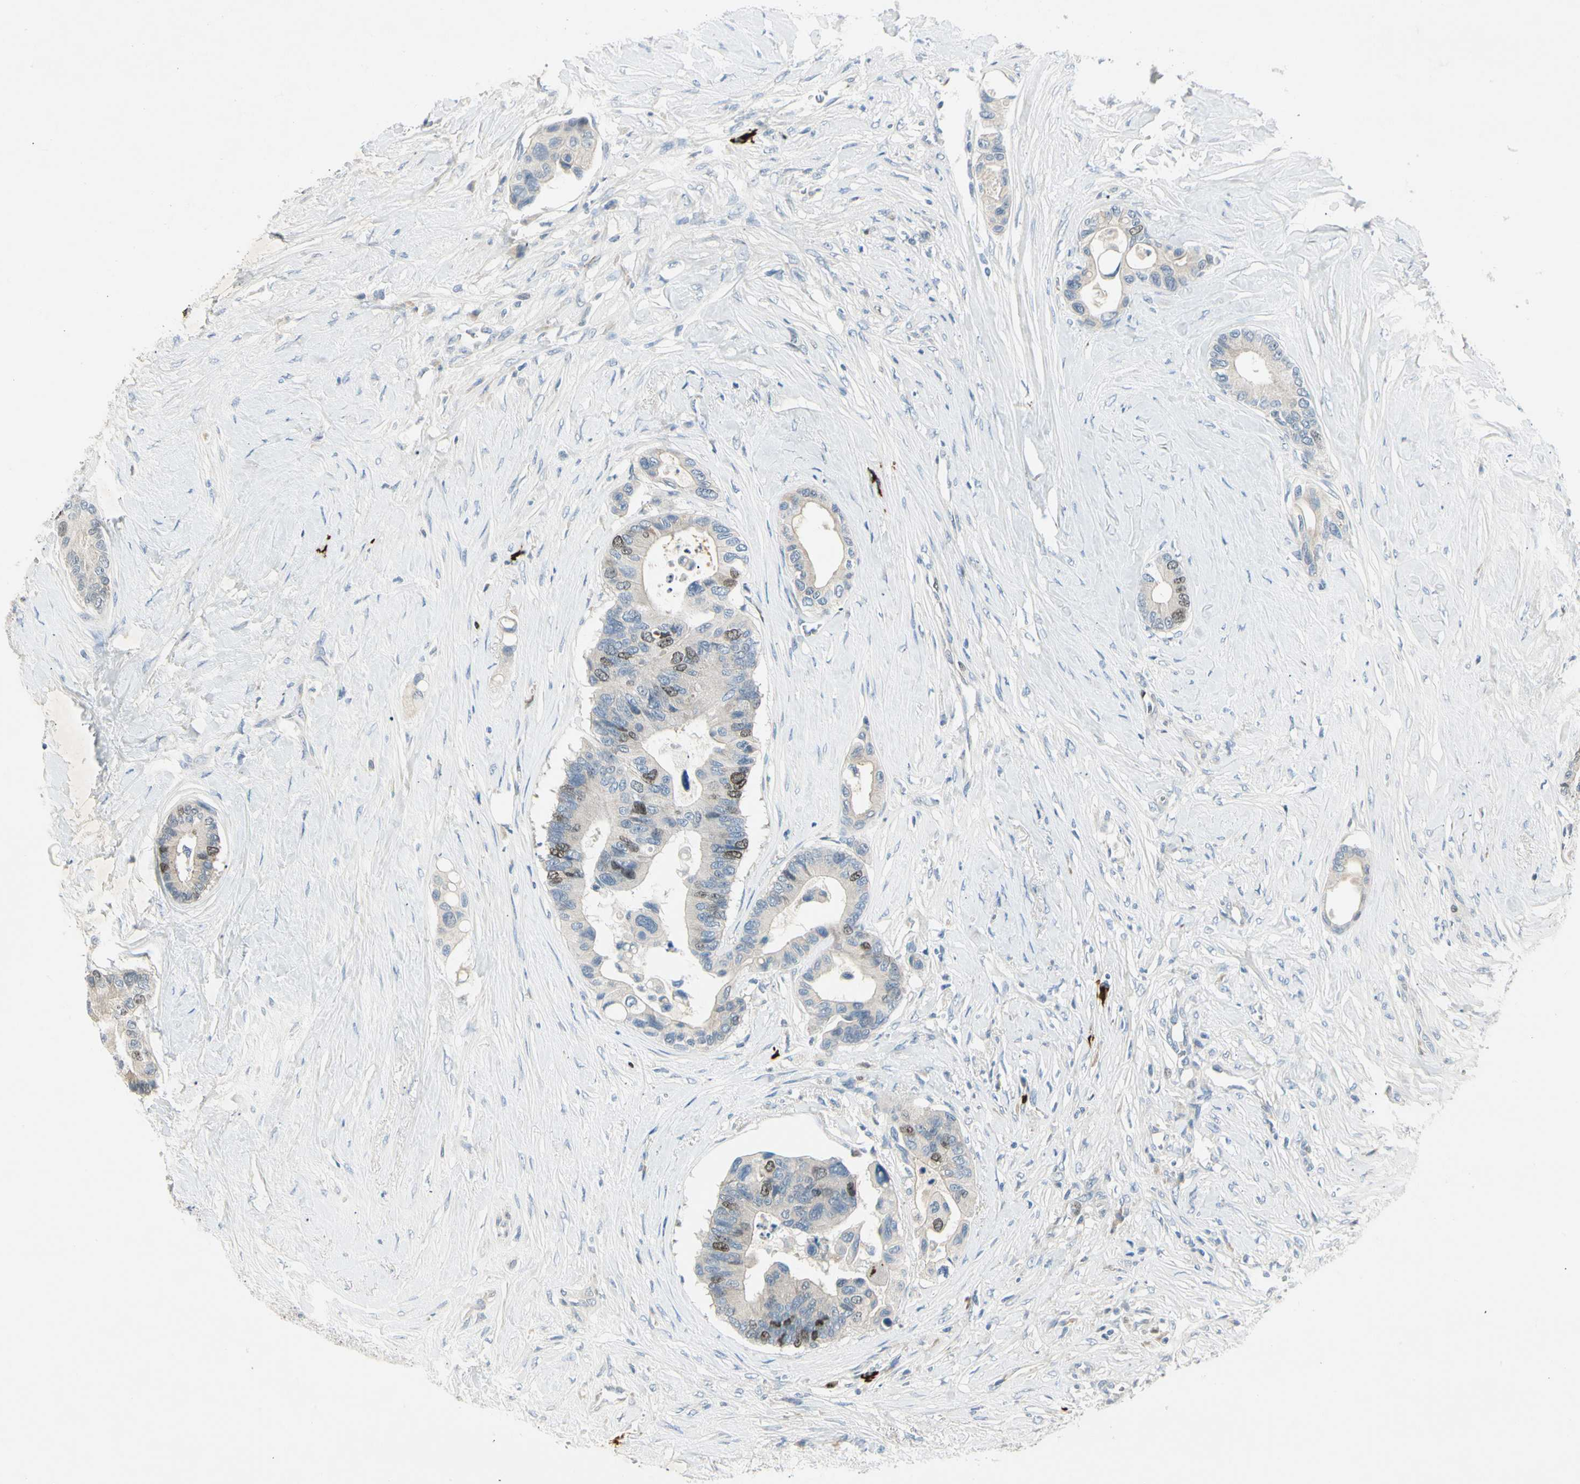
{"staining": {"intensity": "moderate", "quantity": "<25%", "location": "nuclear"}, "tissue": "colorectal cancer", "cell_type": "Tumor cells", "image_type": "cancer", "snomed": [{"axis": "morphology", "description": "Normal tissue, NOS"}, {"axis": "morphology", "description": "Adenocarcinoma, NOS"}, {"axis": "topography", "description": "Colon"}], "caption": "Human colorectal cancer (adenocarcinoma) stained with a protein marker reveals moderate staining in tumor cells.", "gene": "PITX1", "patient": {"sex": "male", "age": 82}}